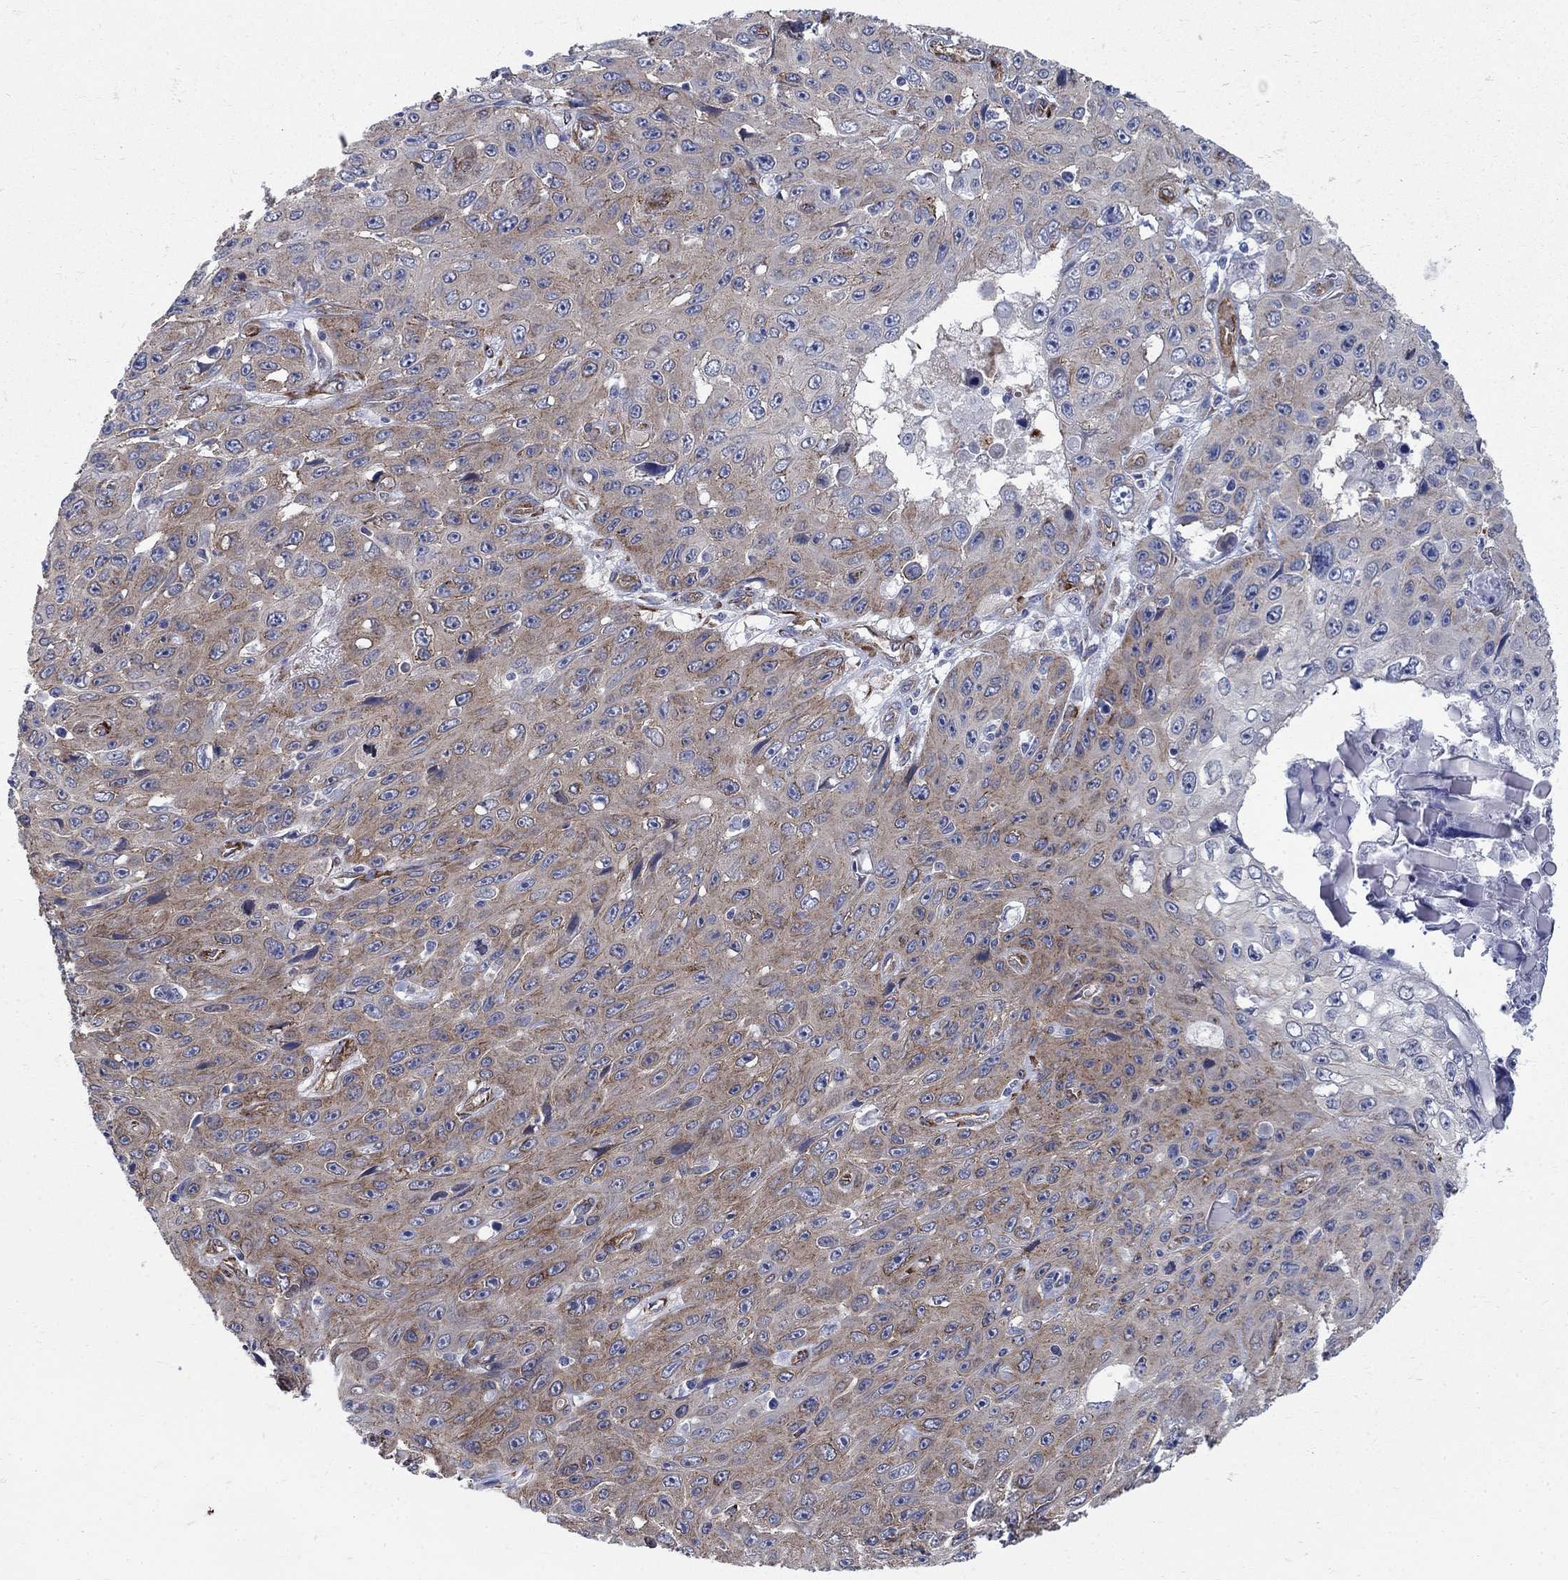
{"staining": {"intensity": "moderate", "quantity": "25%-75%", "location": "cytoplasmic/membranous"}, "tissue": "skin cancer", "cell_type": "Tumor cells", "image_type": "cancer", "snomed": [{"axis": "morphology", "description": "Squamous cell carcinoma, NOS"}, {"axis": "topography", "description": "Skin"}], "caption": "Brown immunohistochemical staining in human skin cancer reveals moderate cytoplasmic/membranous staining in about 25%-75% of tumor cells.", "gene": "SEPTIN8", "patient": {"sex": "male", "age": 82}}